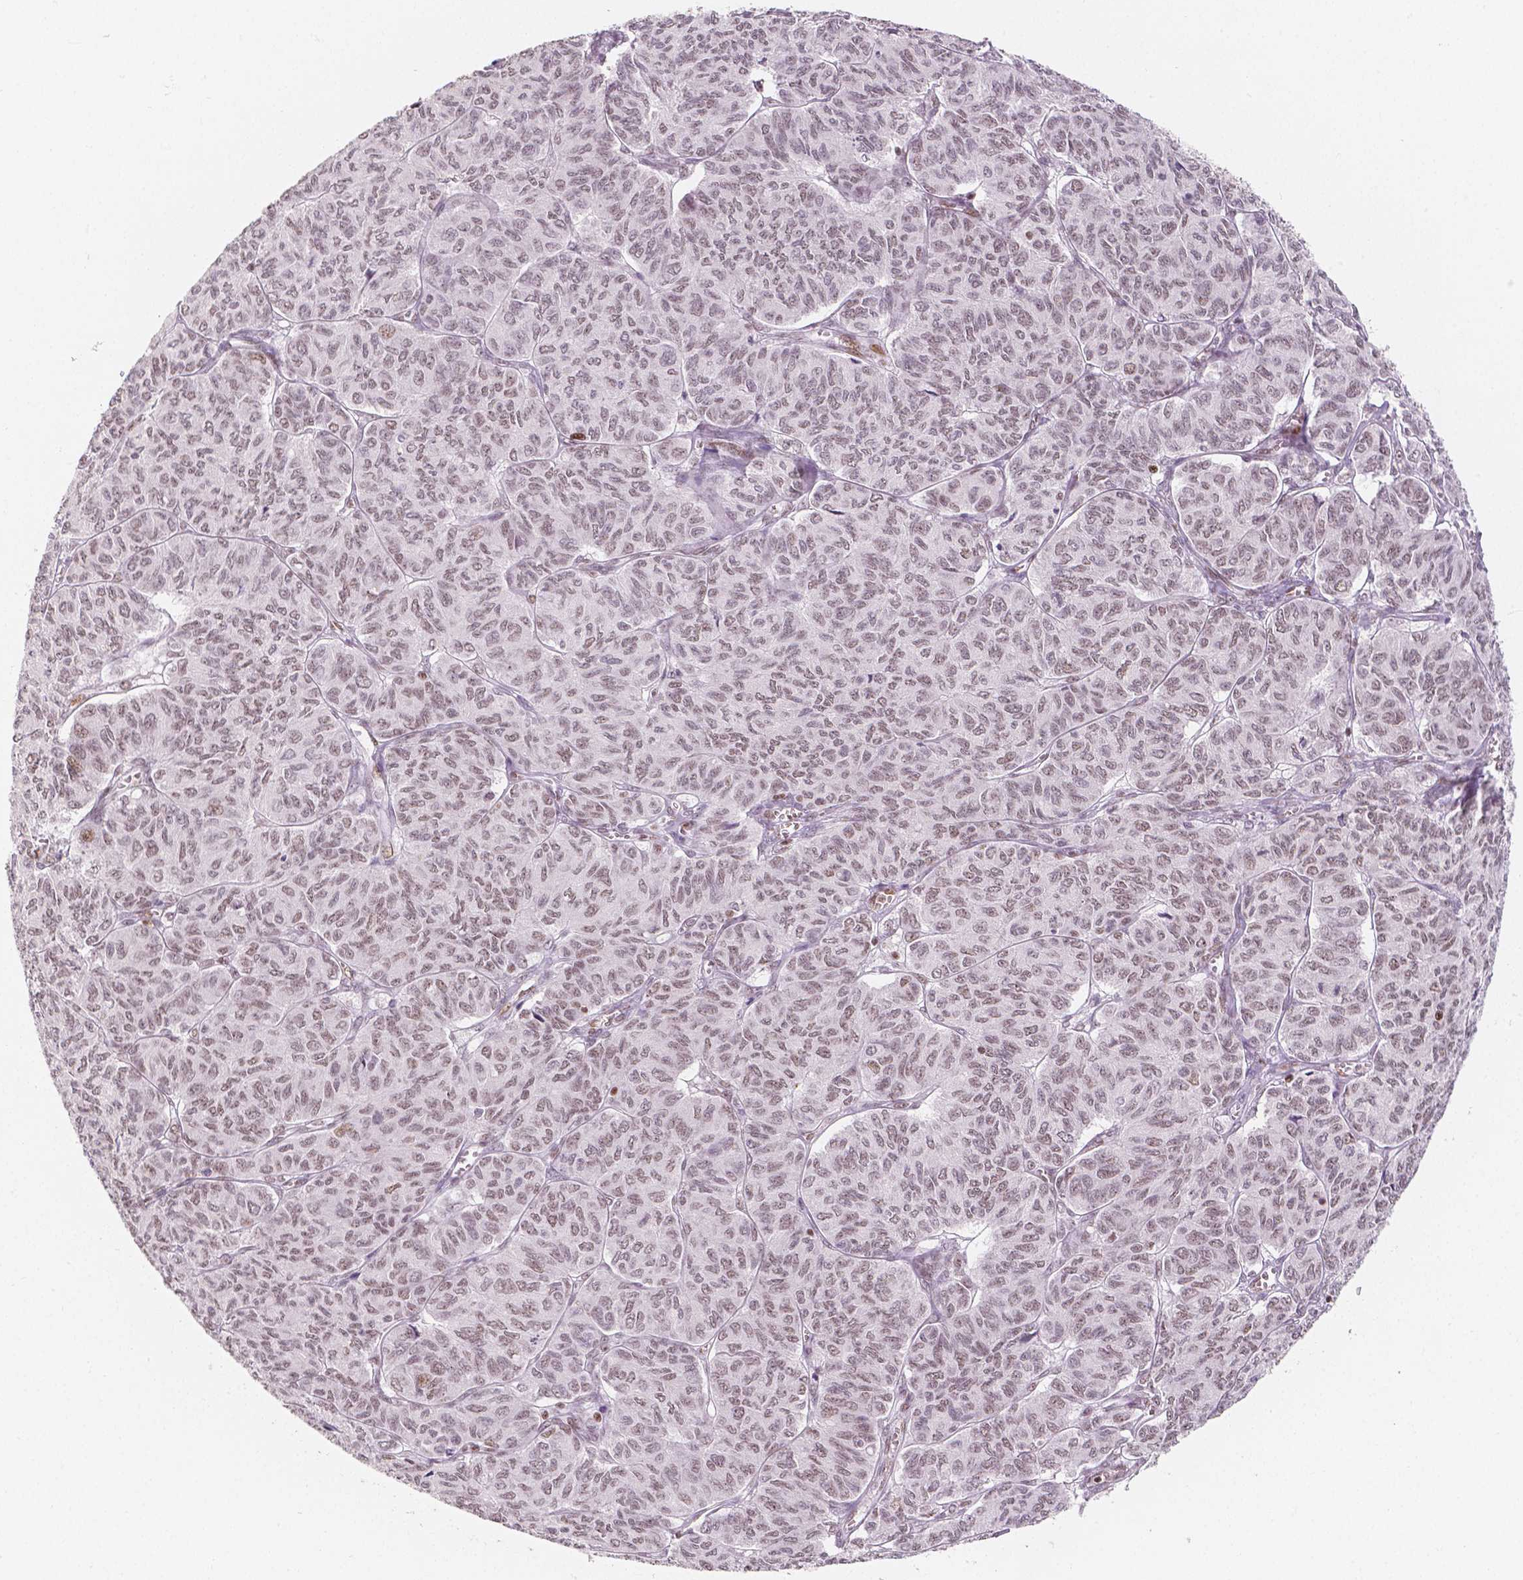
{"staining": {"intensity": "weak", "quantity": ">75%", "location": "nuclear"}, "tissue": "ovarian cancer", "cell_type": "Tumor cells", "image_type": "cancer", "snomed": [{"axis": "morphology", "description": "Carcinoma, endometroid"}, {"axis": "topography", "description": "Ovary"}], "caption": "Approximately >75% of tumor cells in ovarian cancer display weak nuclear protein positivity as visualized by brown immunohistochemical staining.", "gene": "HDAC1", "patient": {"sex": "female", "age": 80}}